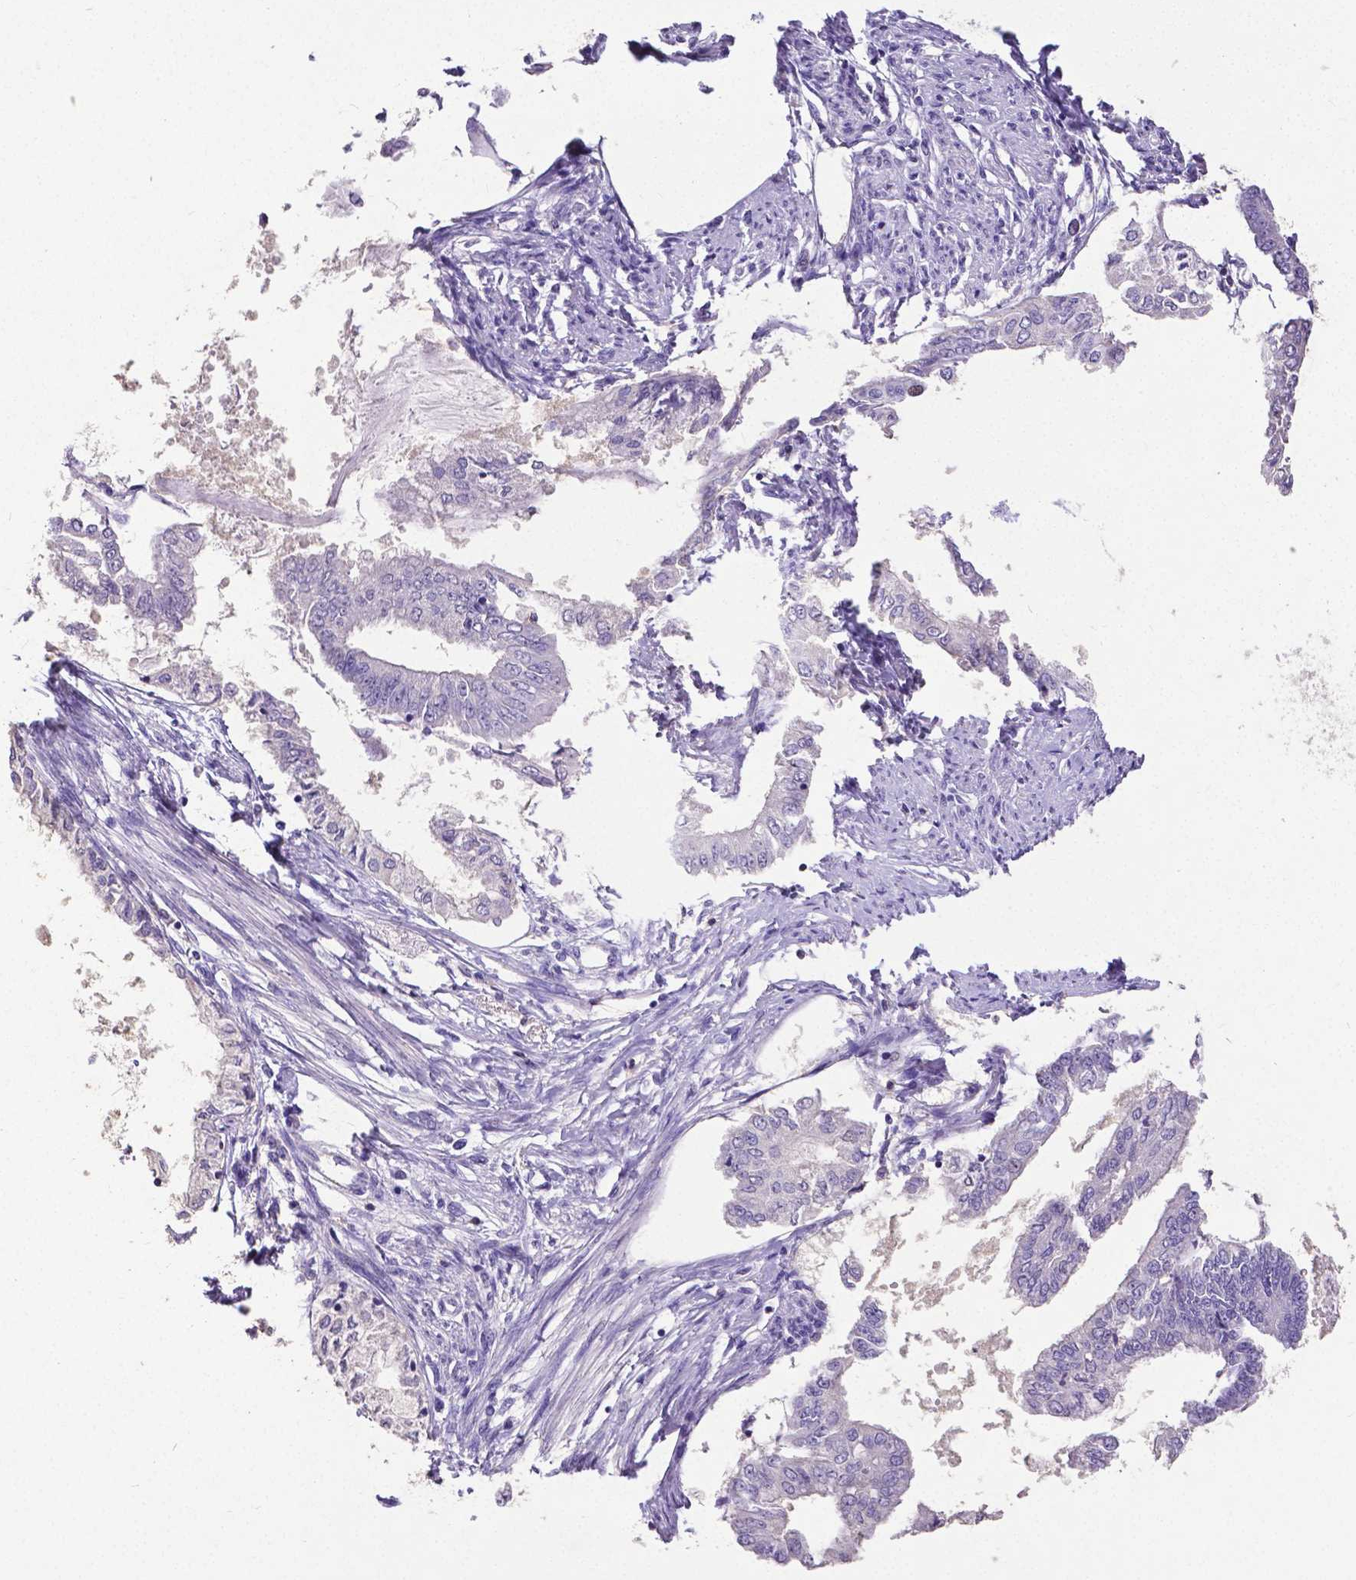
{"staining": {"intensity": "negative", "quantity": "none", "location": "none"}, "tissue": "endometrial cancer", "cell_type": "Tumor cells", "image_type": "cancer", "snomed": [{"axis": "morphology", "description": "Adenocarcinoma, NOS"}, {"axis": "topography", "description": "Endometrium"}], "caption": "Adenocarcinoma (endometrial) was stained to show a protein in brown. There is no significant positivity in tumor cells.", "gene": "CD4", "patient": {"sex": "female", "age": 76}}